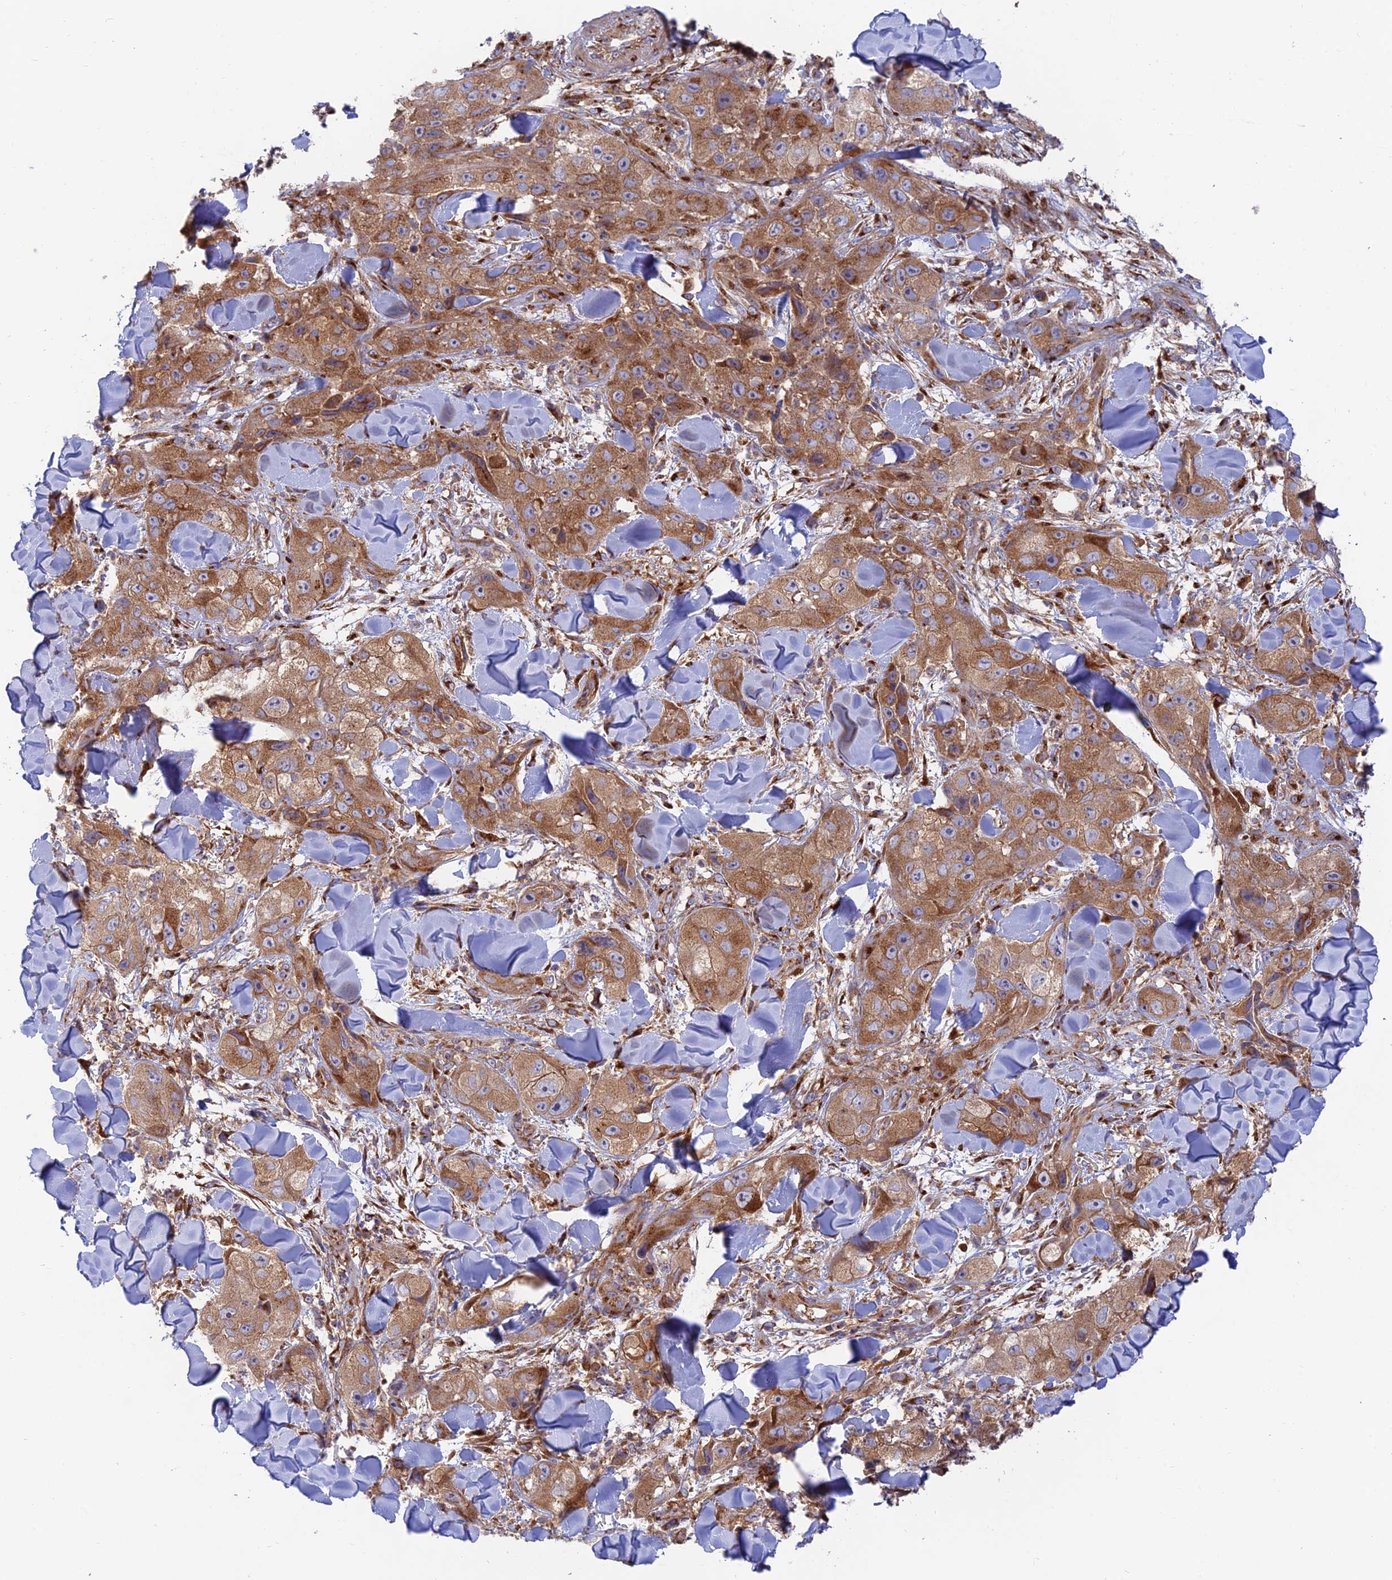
{"staining": {"intensity": "strong", "quantity": ">75%", "location": "cytoplasmic/membranous"}, "tissue": "skin cancer", "cell_type": "Tumor cells", "image_type": "cancer", "snomed": [{"axis": "morphology", "description": "Squamous cell carcinoma, NOS"}, {"axis": "topography", "description": "Skin"}, {"axis": "topography", "description": "Subcutis"}], "caption": "Protein staining by IHC displays strong cytoplasmic/membranous staining in about >75% of tumor cells in skin squamous cell carcinoma.", "gene": "GOLGA3", "patient": {"sex": "male", "age": 73}}